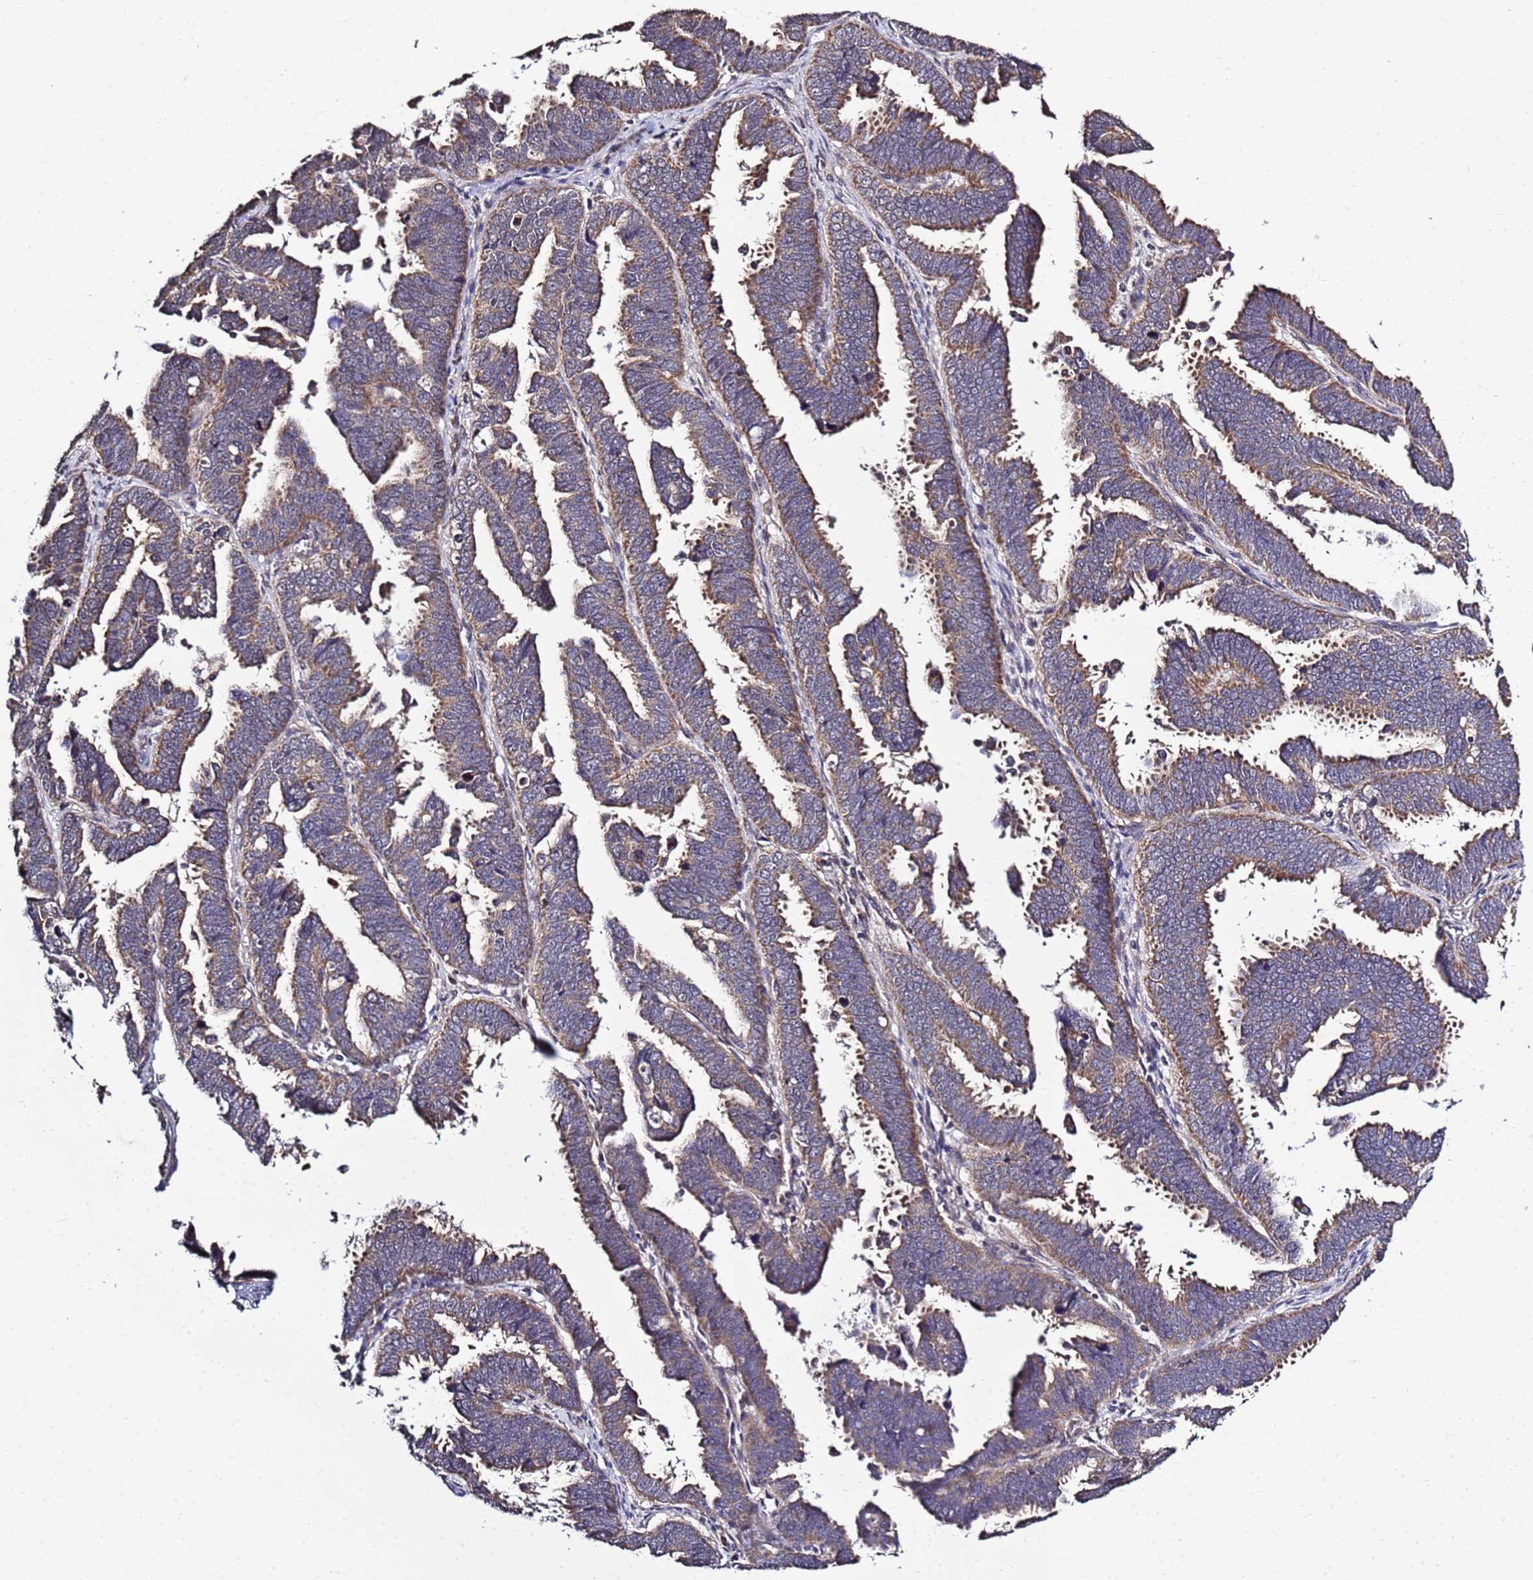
{"staining": {"intensity": "moderate", "quantity": ">75%", "location": "cytoplasmic/membranous"}, "tissue": "endometrial cancer", "cell_type": "Tumor cells", "image_type": "cancer", "snomed": [{"axis": "morphology", "description": "Adenocarcinoma, NOS"}, {"axis": "topography", "description": "Endometrium"}], "caption": "The image shows a brown stain indicating the presence of a protein in the cytoplasmic/membranous of tumor cells in adenocarcinoma (endometrial).", "gene": "P2RX7", "patient": {"sex": "female", "age": 75}}